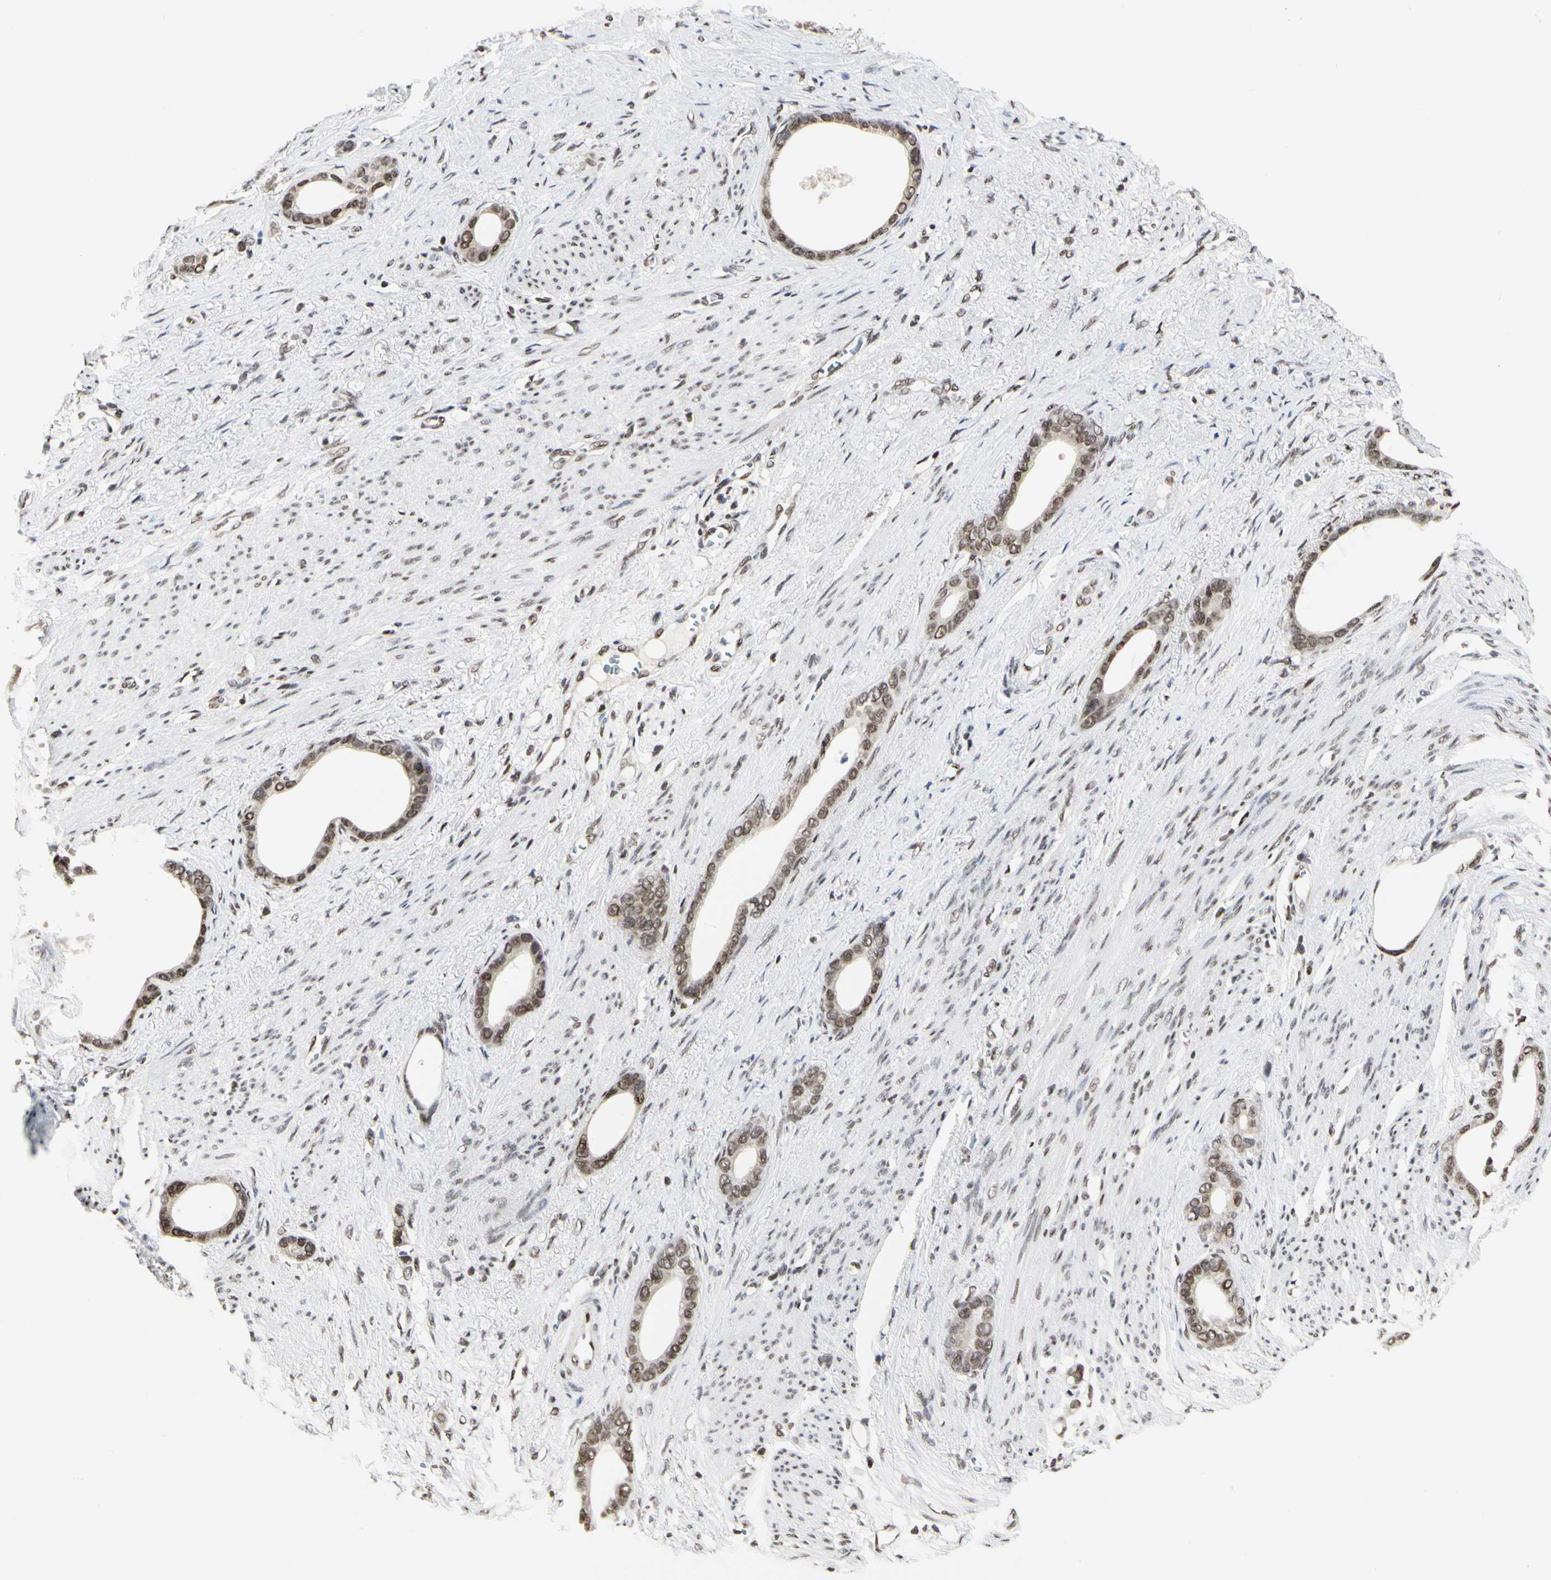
{"staining": {"intensity": "moderate", "quantity": ">75%", "location": "nuclear"}, "tissue": "stomach cancer", "cell_type": "Tumor cells", "image_type": "cancer", "snomed": [{"axis": "morphology", "description": "Adenocarcinoma, NOS"}, {"axis": "topography", "description": "Stomach"}], "caption": "High-magnification brightfield microscopy of stomach cancer (adenocarcinoma) stained with DAB (brown) and counterstained with hematoxylin (blue). tumor cells exhibit moderate nuclear expression is seen in approximately>75% of cells.", "gene": "PRMT3", "patient": {"sex": "female", "age": 75}}